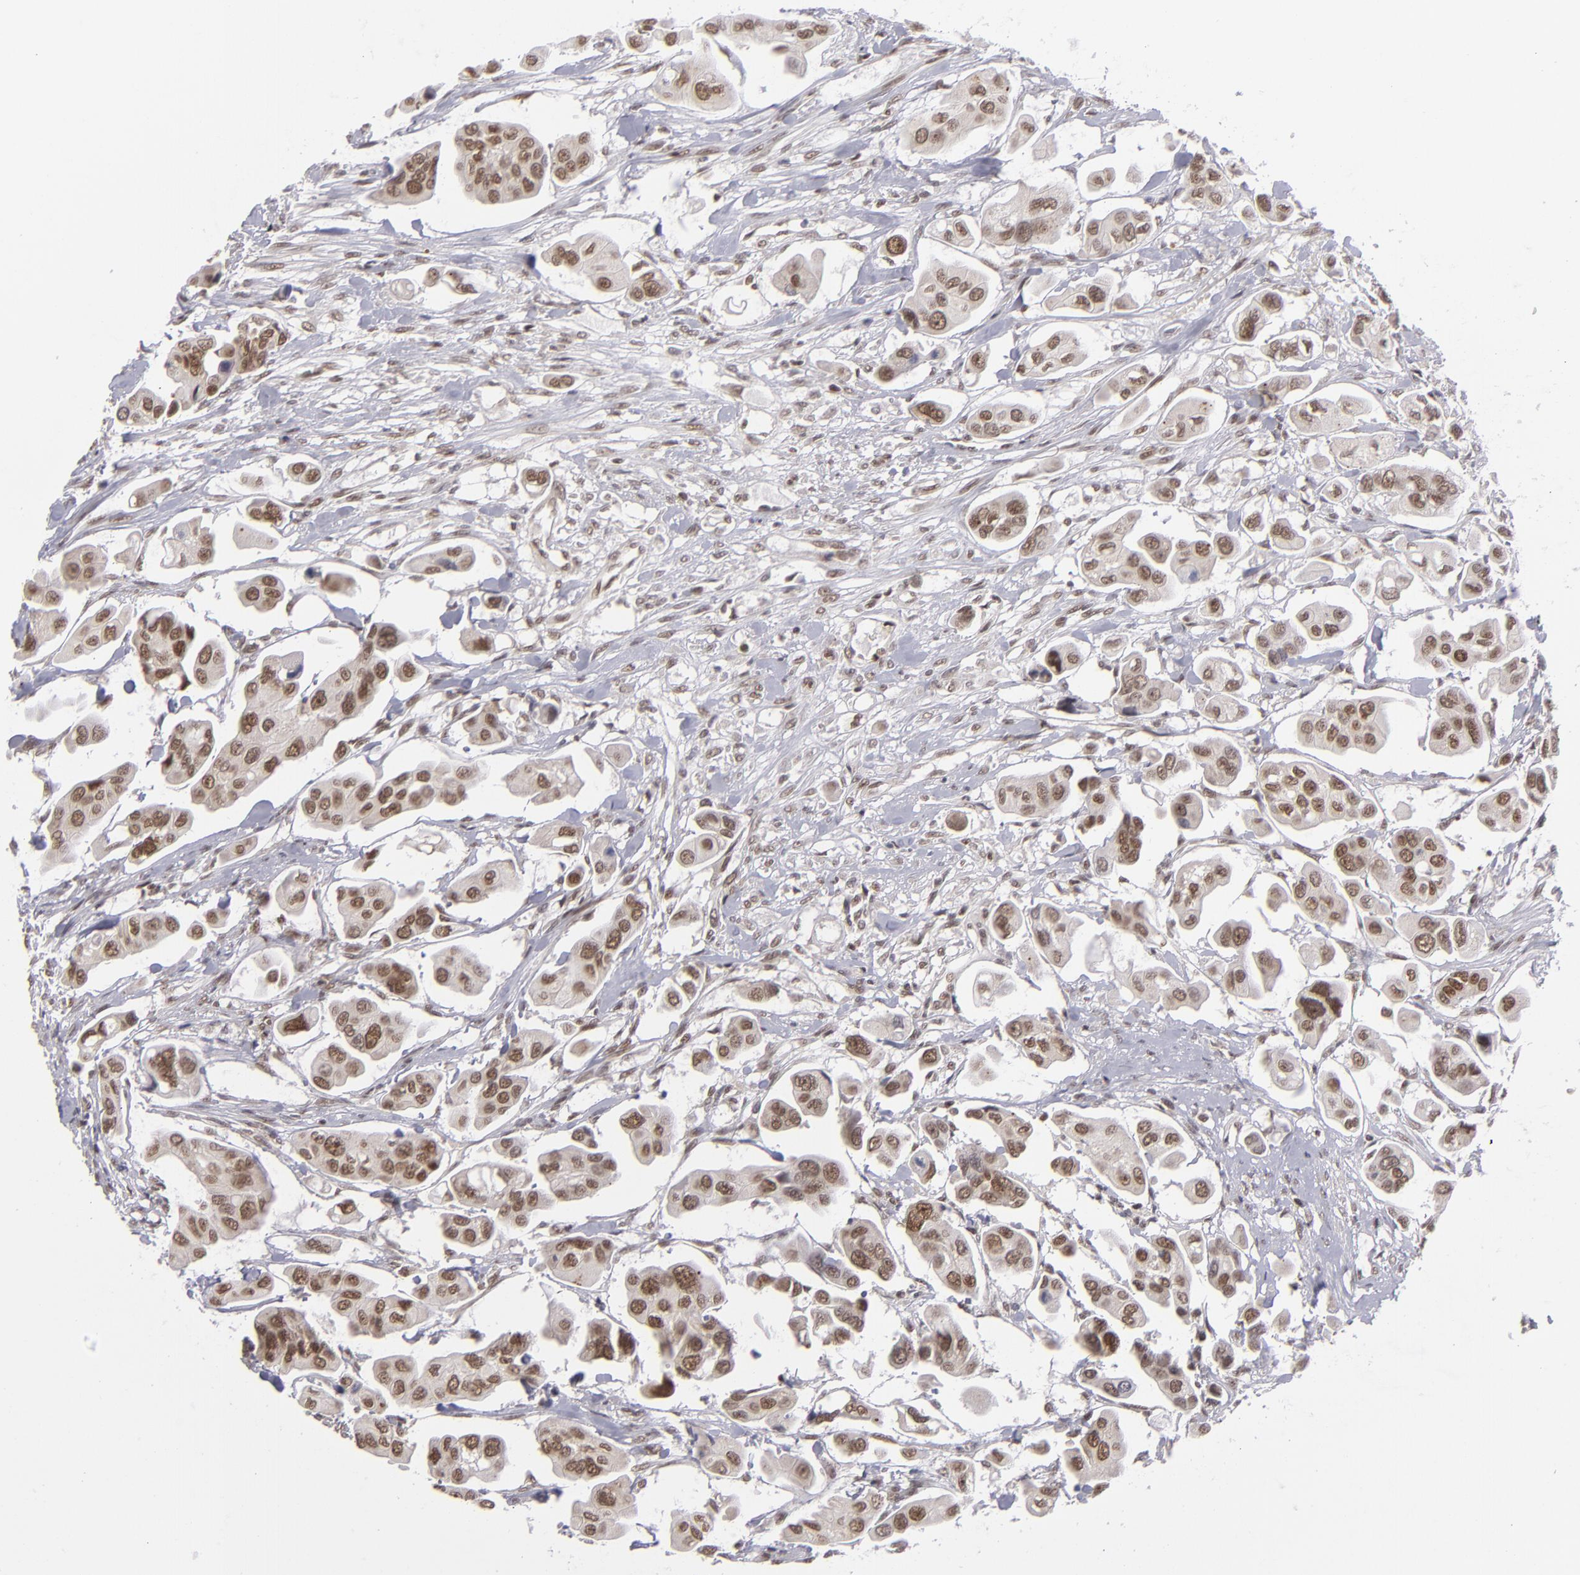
{"staining": {"intensity": "moderate", "quantity": ">75%", "location": "cytoplasmic/membranous,nuclear"}, "tissue": "urothelial cancer", "cell_type": "Tumor cells", "image_type": "cancer", "snomed": [{"axis": "morphology", "description": "Adenocarcinoma, NOS"}, {"axis": "topography", "description": "Urinary bladder"}], "caption": "Approximately >75% of tumor cells in human adenocarcinoma exhibit moderate cytoplasmic/membranous and nuclear protein staining as visualized by brown immunohistochemical staining.", "gene": "MLLT3", "patient": {"sex": "male", "age": 61}}